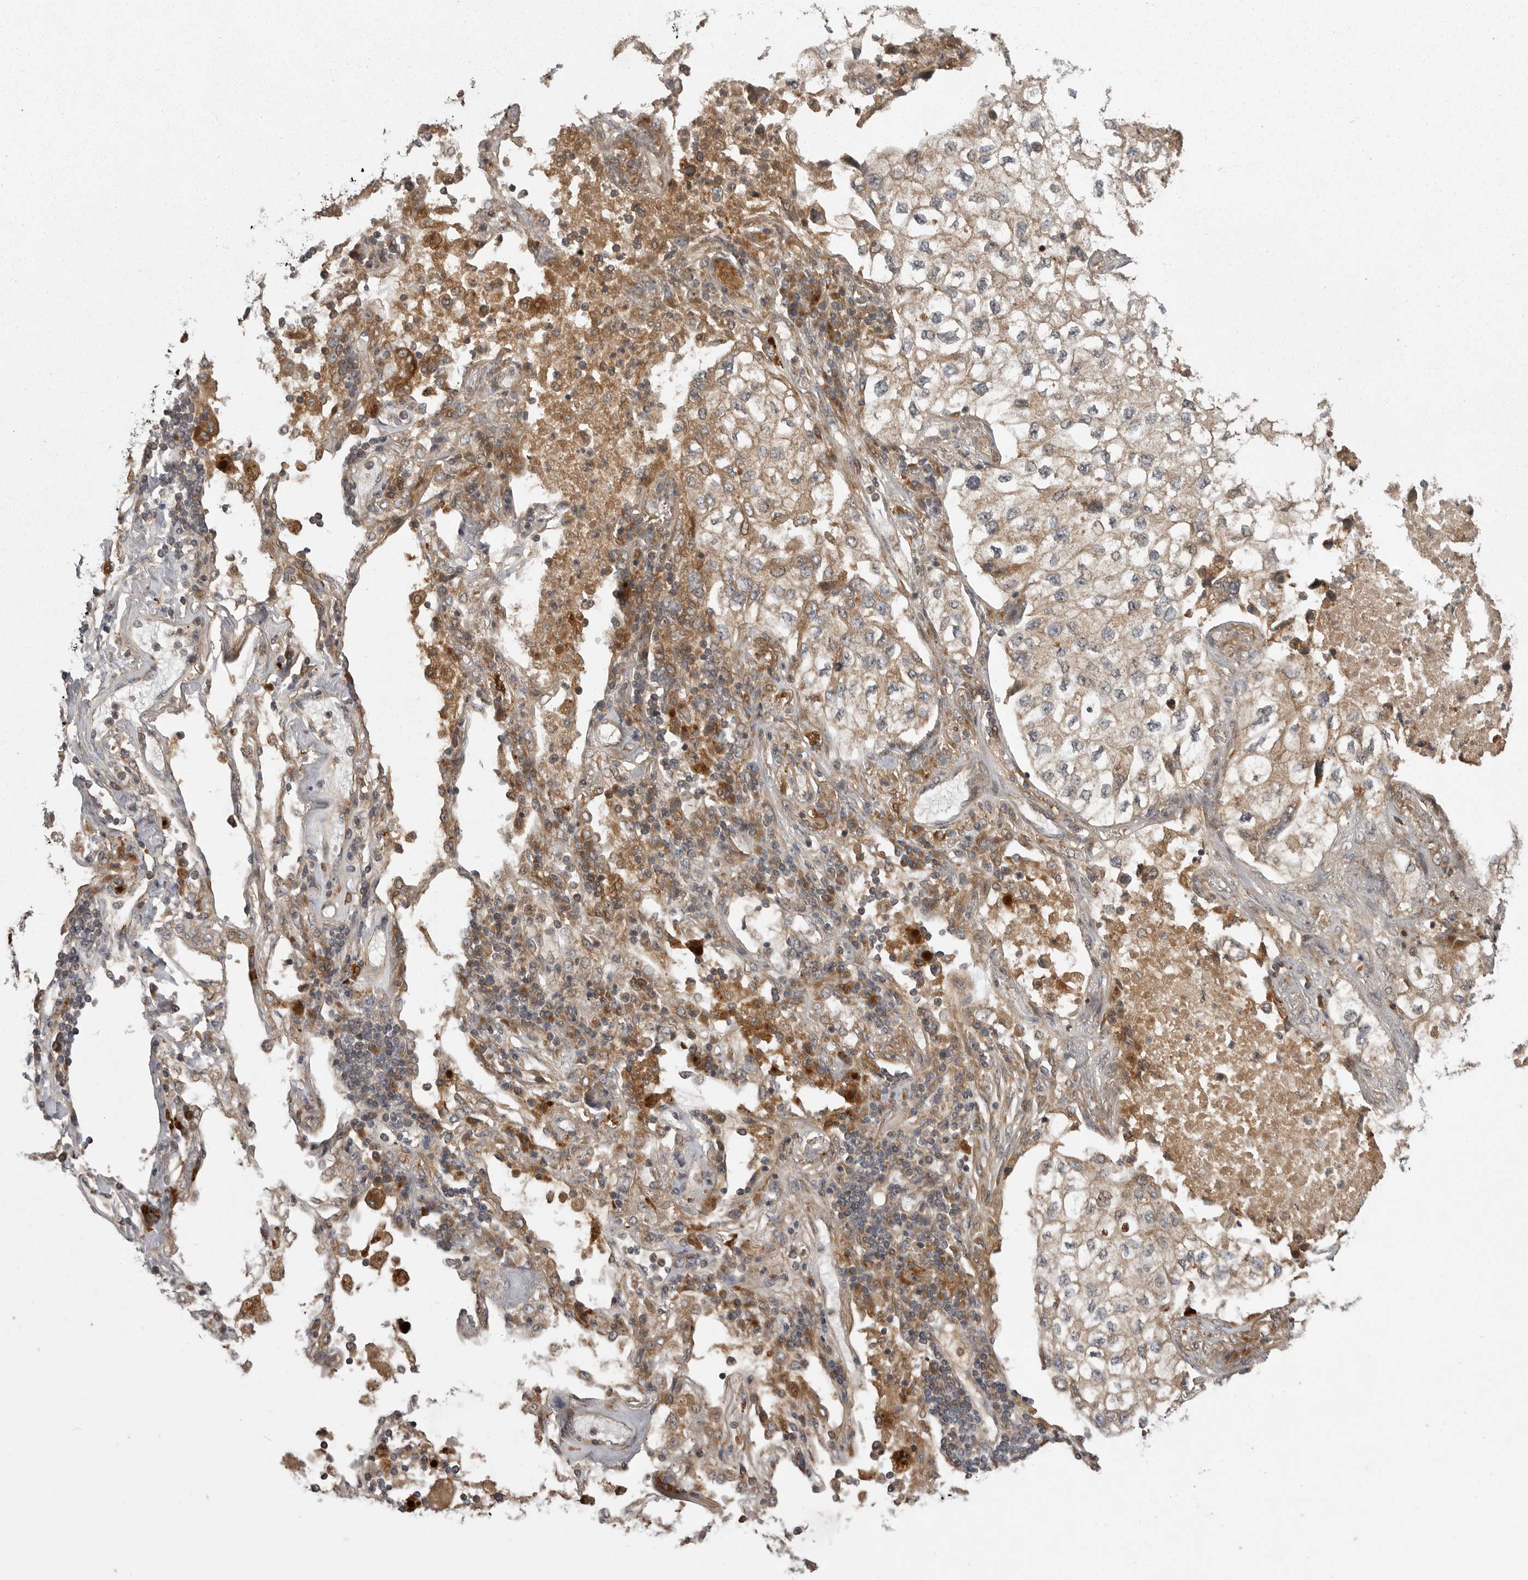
{"staining": {"intensity": "weak", "quantity": ">75%", "location": "cytoplasmic/membranous"}, "tissue": "lung cancer", "cell_type": "Tumor cells", "image_type": "cancer", "snomed": [{"axis": "morphology", "description": "Adenocarcinoma, NOS"}, {"axis": "topography", "description": "Lung"}], "caption": "This image displays immunohistochemistry staining of lung cancer (adenocarcinoma), with low weak cytoplasmic/membranous expression in about >75% of tumor cells.", "gene": "GPR31", "patient": {"sex": "male", "age": 63}}